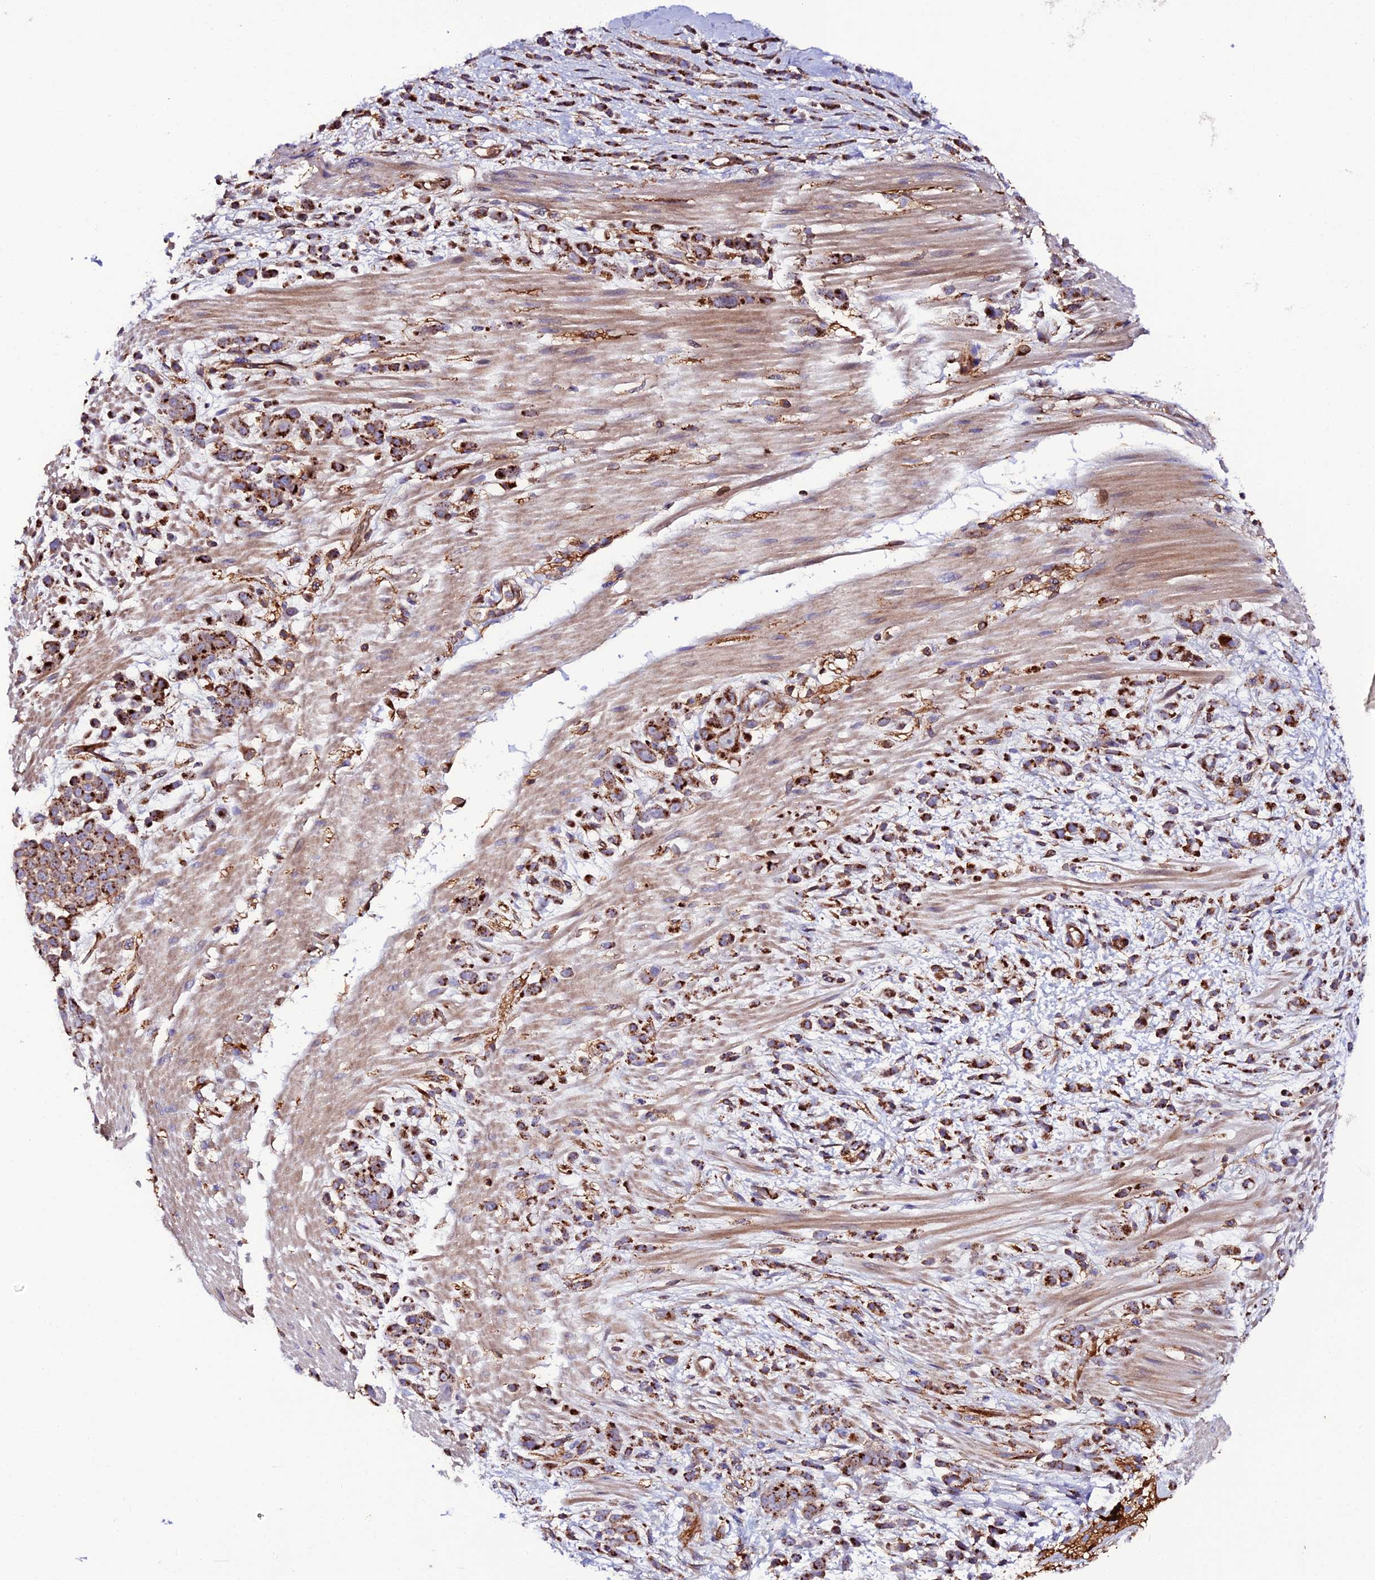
{"staining": {"intensity": "strong", "quantity": ">75%", "location": "cytoplasmic/membranous"}, "tissue": "pancreatic cancer", "cell_type": "Tumor cells", "image_type": "cancer", "snomed": [{"axis": "morphology", "description": "Normal tissue, NOS"}, {"axis": "morphology", "description": "Adenocarcinoma, NOS"}, {"axis": "topography", "description": "Pancreas"}], "caption": "Adenocarcinoma (pancreatic) stained with a brown dye exhibits strong cytoplasmic/membranous positive expression in about >75% of tumor cells.", "gene": "TRPV2", "patient": {"sex": "female", "age": 64}}